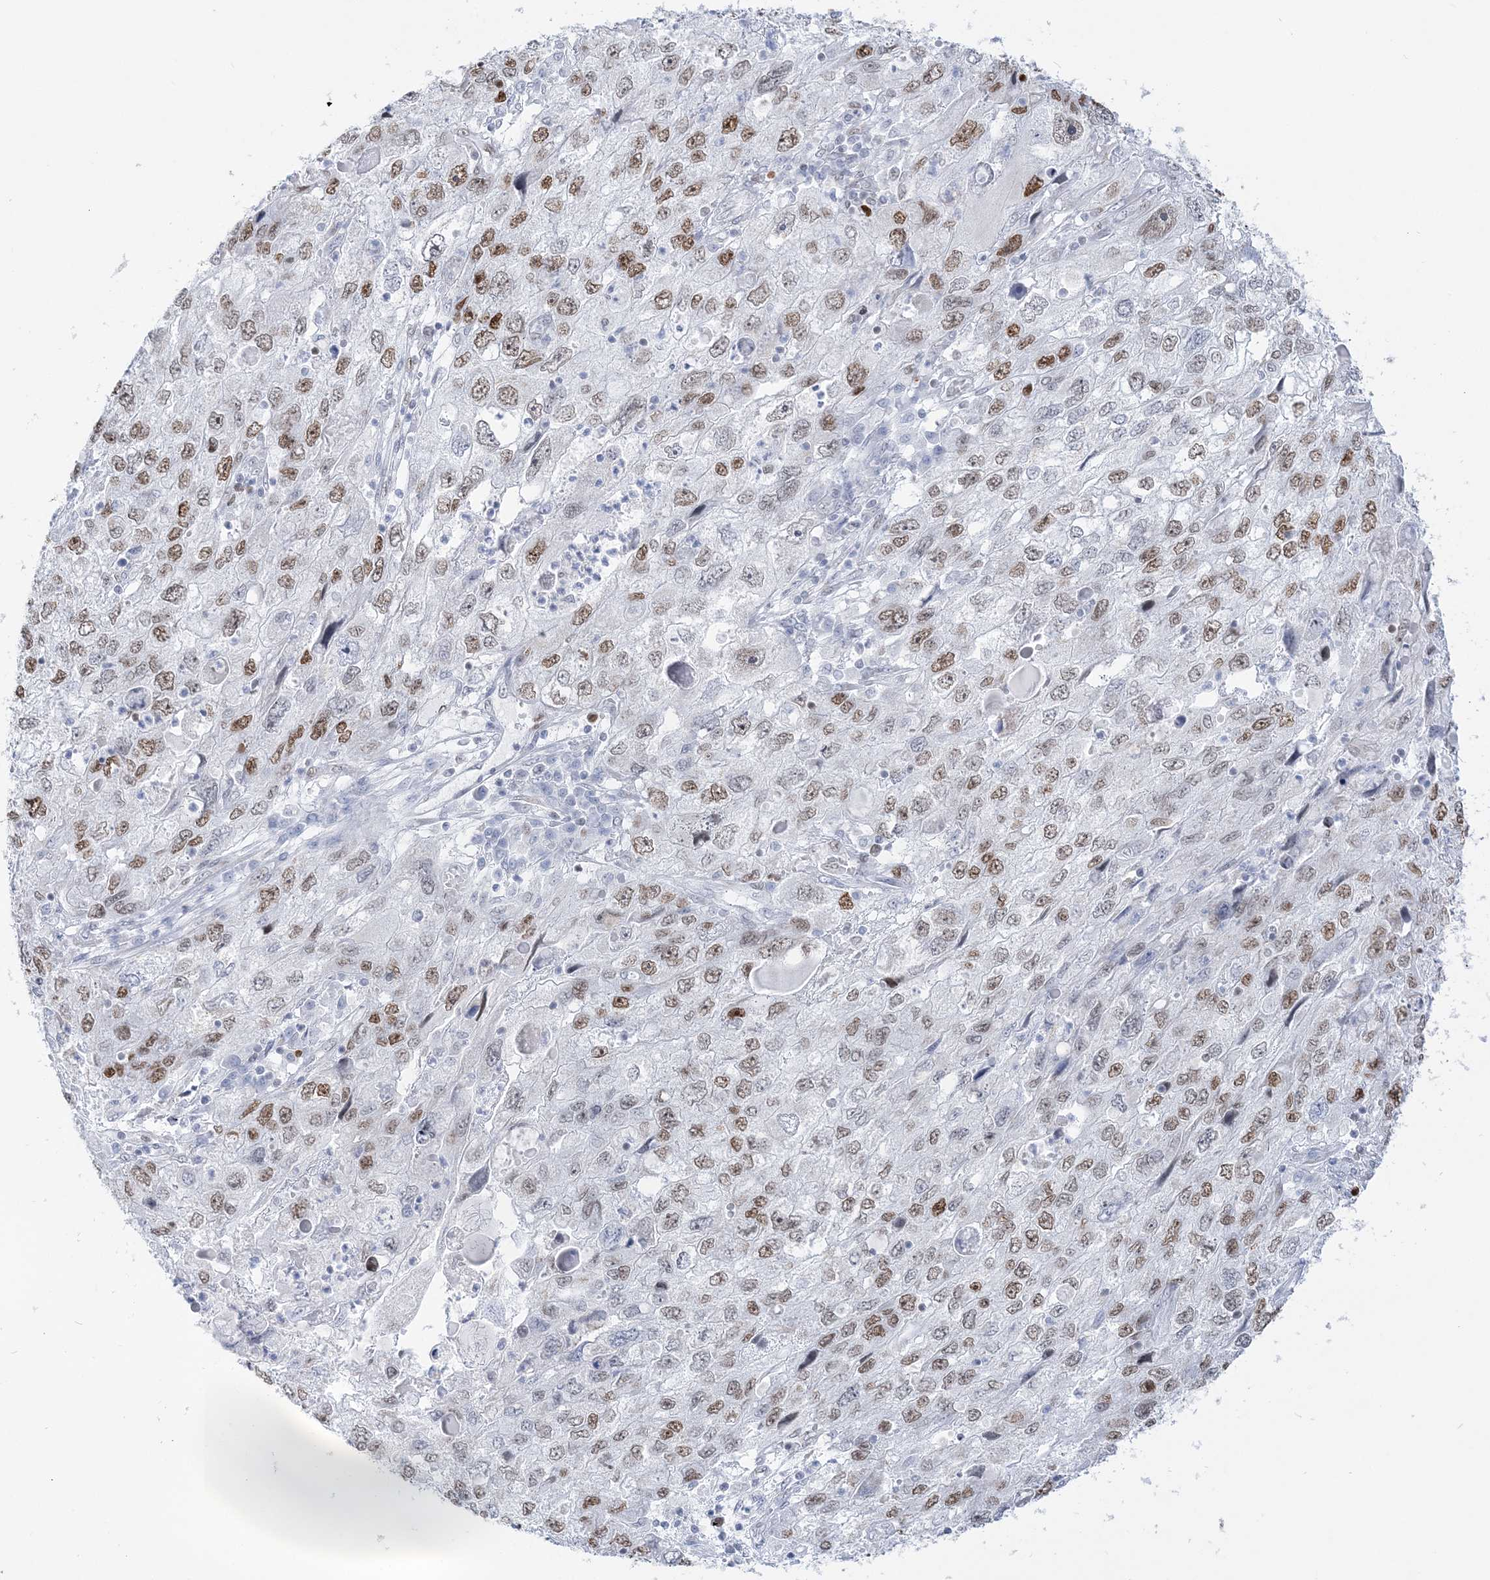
{"staining": {"intensity": "moderate", "quantity": ">75%", "location": "nuclear"}, "tissue": "endometrial cancer", "cell_type": "Tumor cells", "image_type": "cancer", "snomed": [{"axis": "morphology", "description": "Adenocarcinoma, NOS"}, {"axis": "topography", "description": "Endometrium"}], "caption": "An immunohistochemistry (IHC) micrograph of tumor tissue is shown. Protein staining in brown highlights moderate nuclear positivity in endometrial cancer (adenocarcinoma) within tumor cells. (Brightfield microscopy of DAB IHC at high magnification).", "gene": "DDX21", "patient": {"sex": "female", "age": 49}}